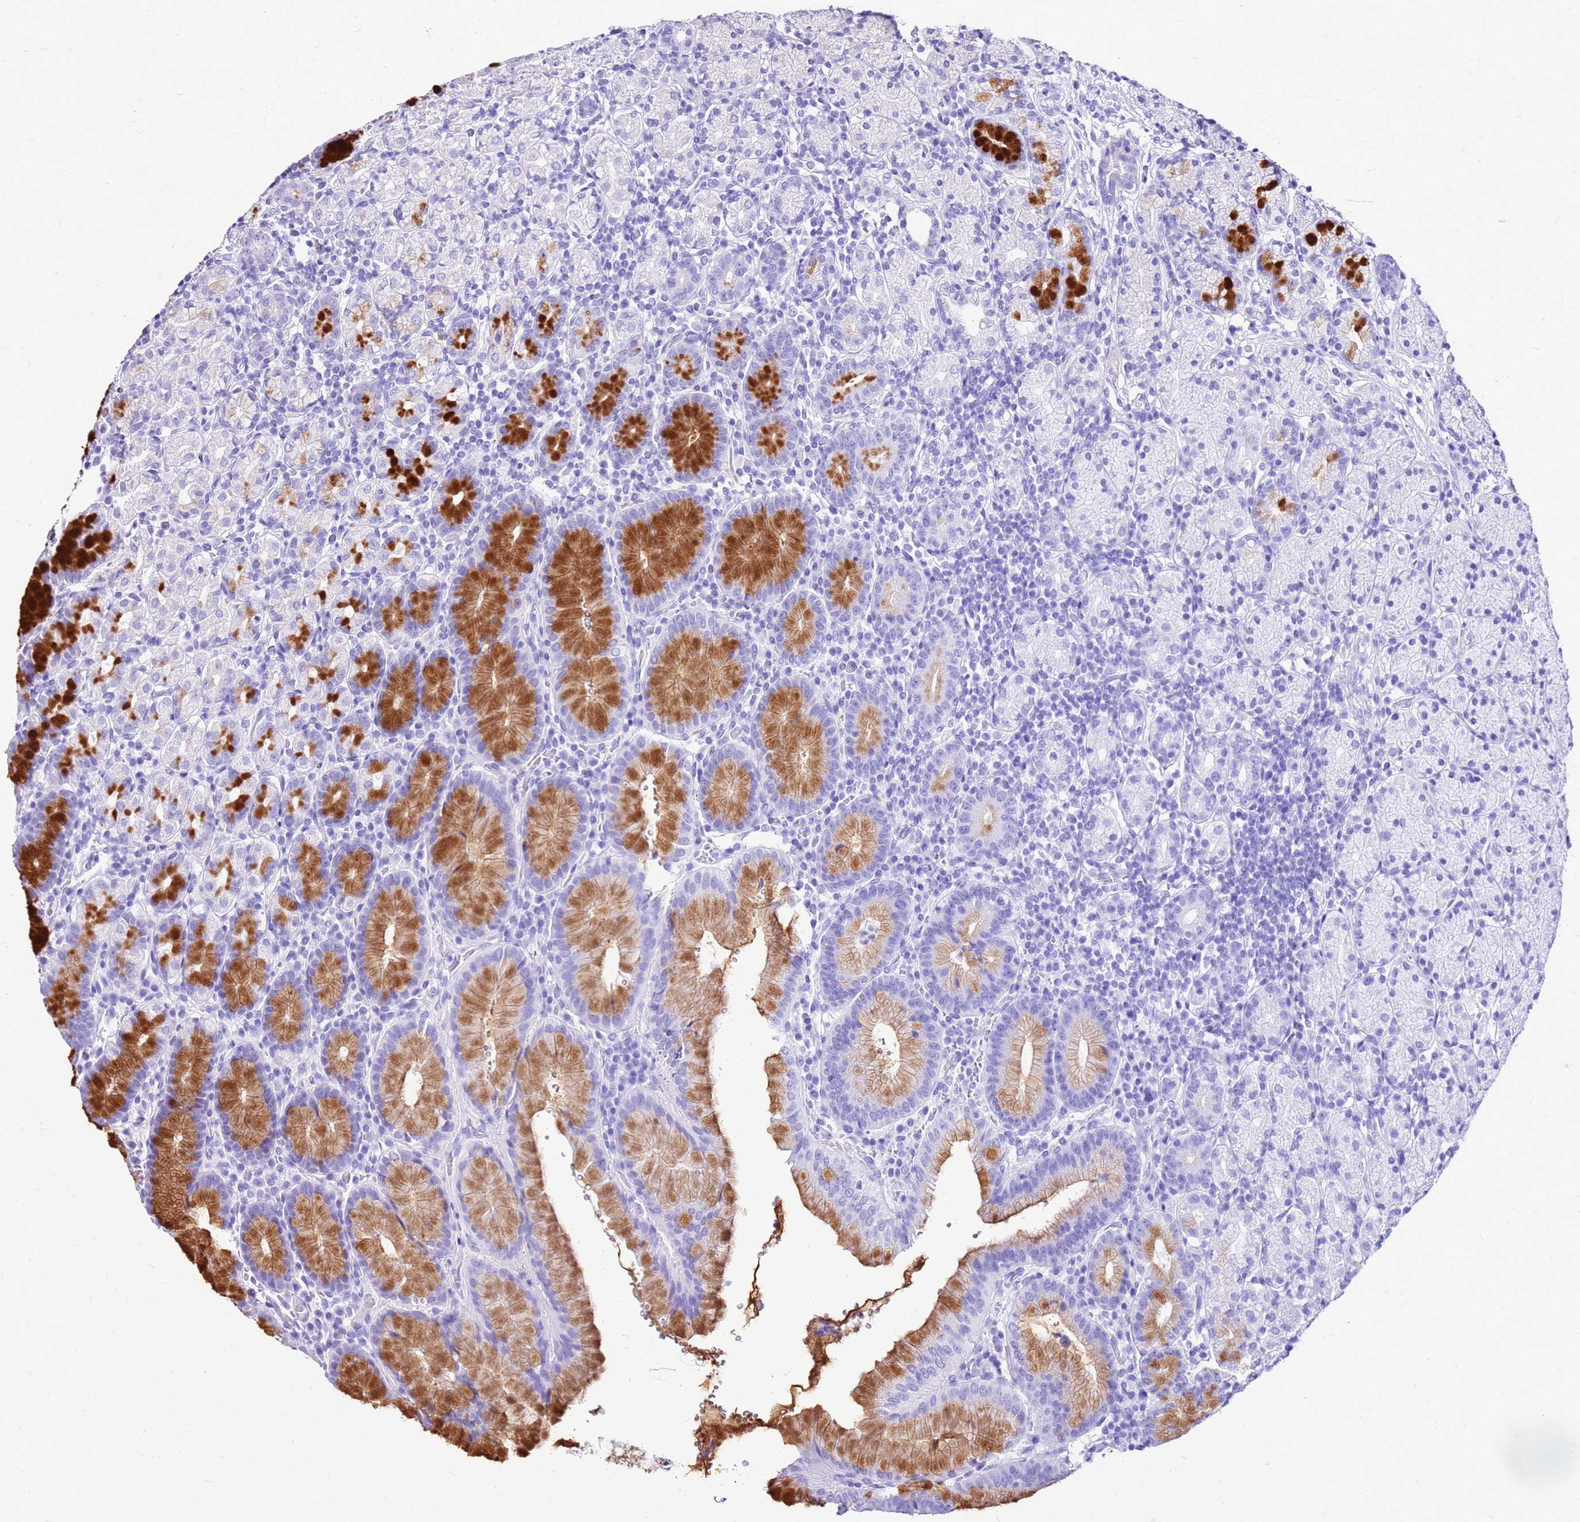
{"staining": {"intensity": "strong", "quantity": "<25%", "location": "cytoplasmic/membranous"}, "tissue": "stomach", "cell_type": "Glandular cells", "image_type": "normal", "snomed": [{"axis": "morphology", "description": "Normal tissue, NOS"}, {"axis": "topography", "description": "Stomach, upper"}, {"axis": "topography", "description": "Stomach"}], "caption": "This image shows immunohistochemistry staining of normal stomach, with medium strong cytoplasmic/membranous staining in approximately <25% of glandular cells.", "gene": "DCDC2B", "patient": {"sex": "male", "age": 62}}